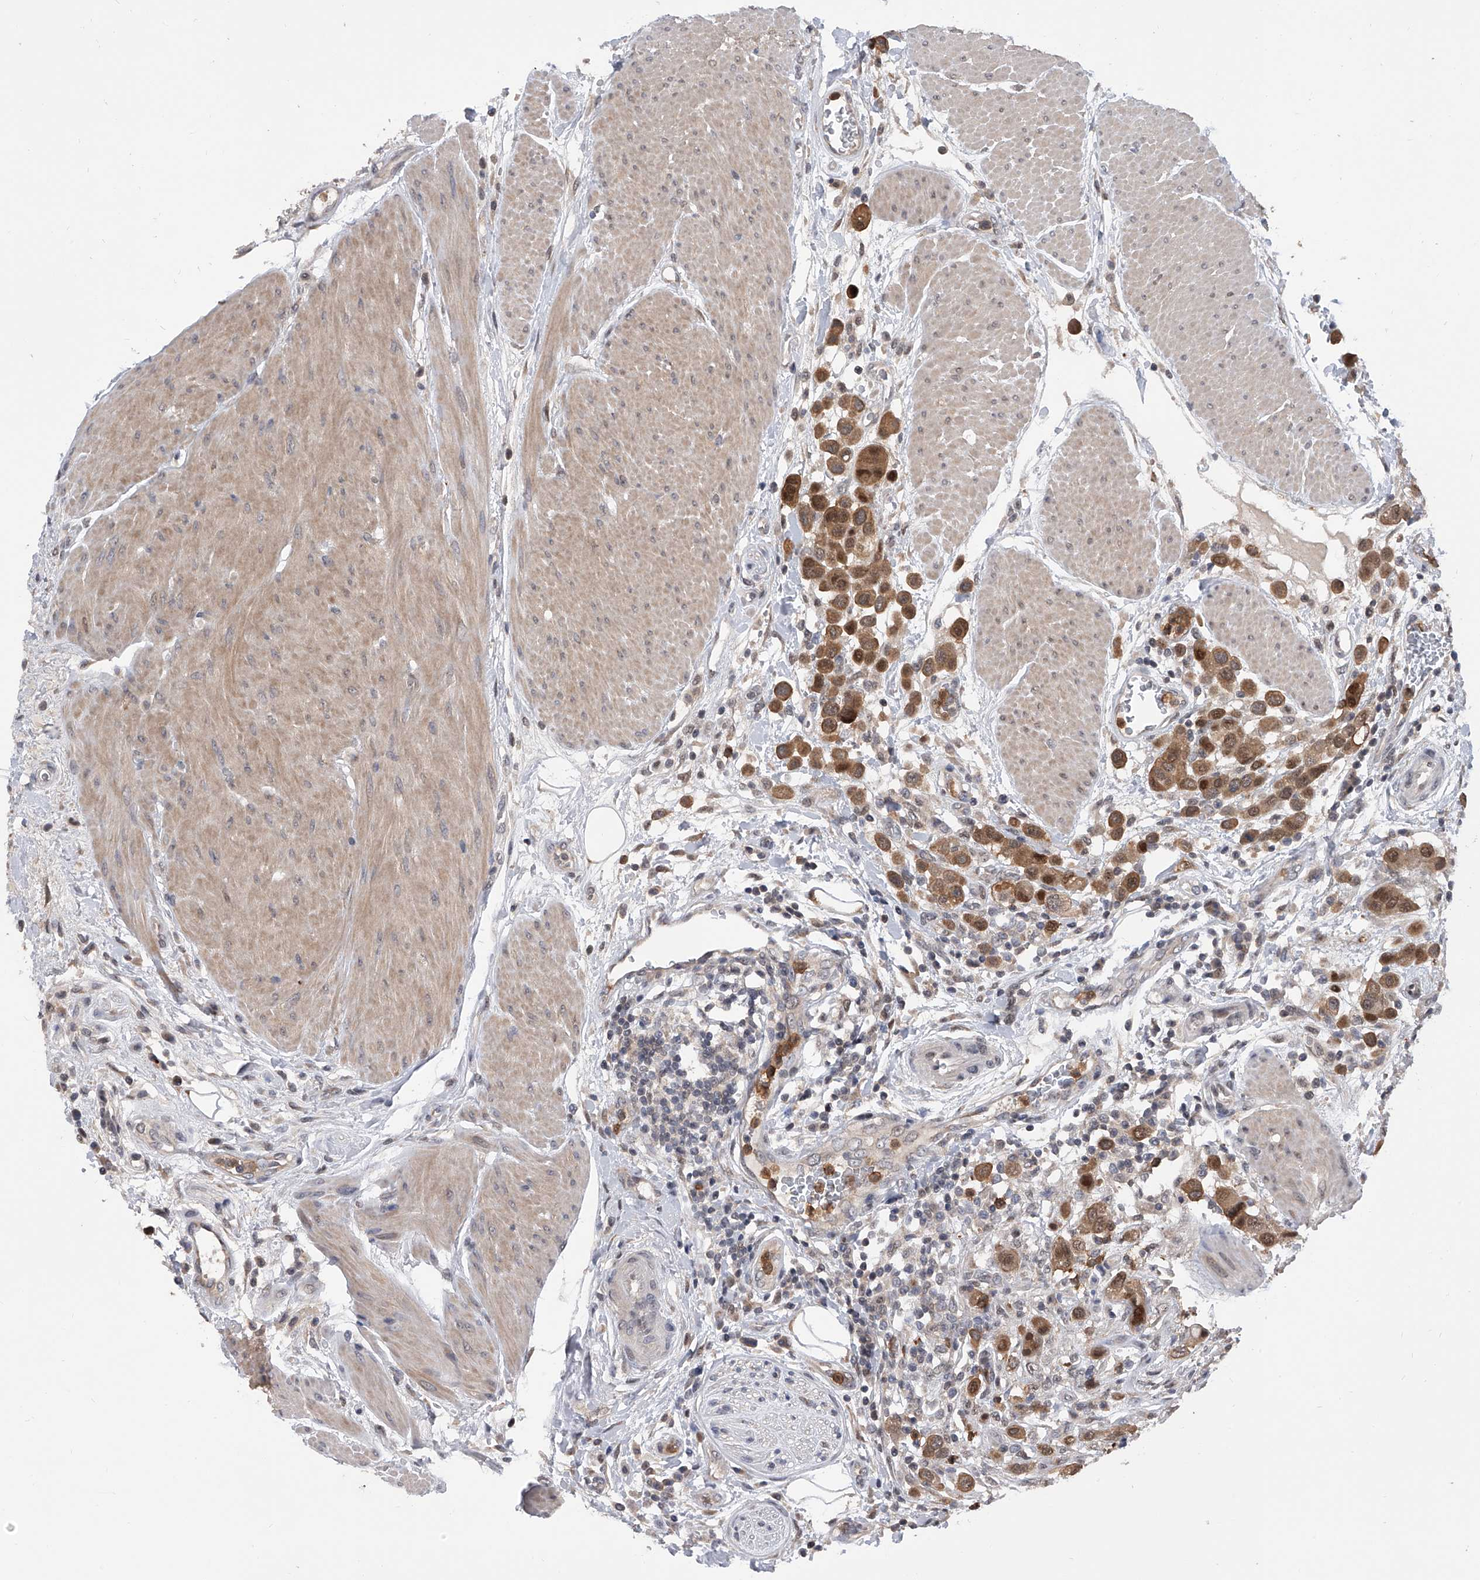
{"staining": {"intensity": "strong", "quantity": ">75%", "location": "cytoplasmic/membranous,nuclear"}, "tissue": "urothelial cancer", "cell_type": "Tumor cells", "image_type": "cancer", "snomed": [{"axis": "morphology", "description": "Urothelial carcinoma, High grade"}, {"axis": "topography", "description": "Urinary bladder"}], "caption": "Protein staining reveals strong cytoplasmic/membranous and nuclear positivity in about >75% of tumor cells in urothelial carcinoma (high-grade).", "gene": "BHLHE23", "patient": {"sex": "male", "age": 50}}